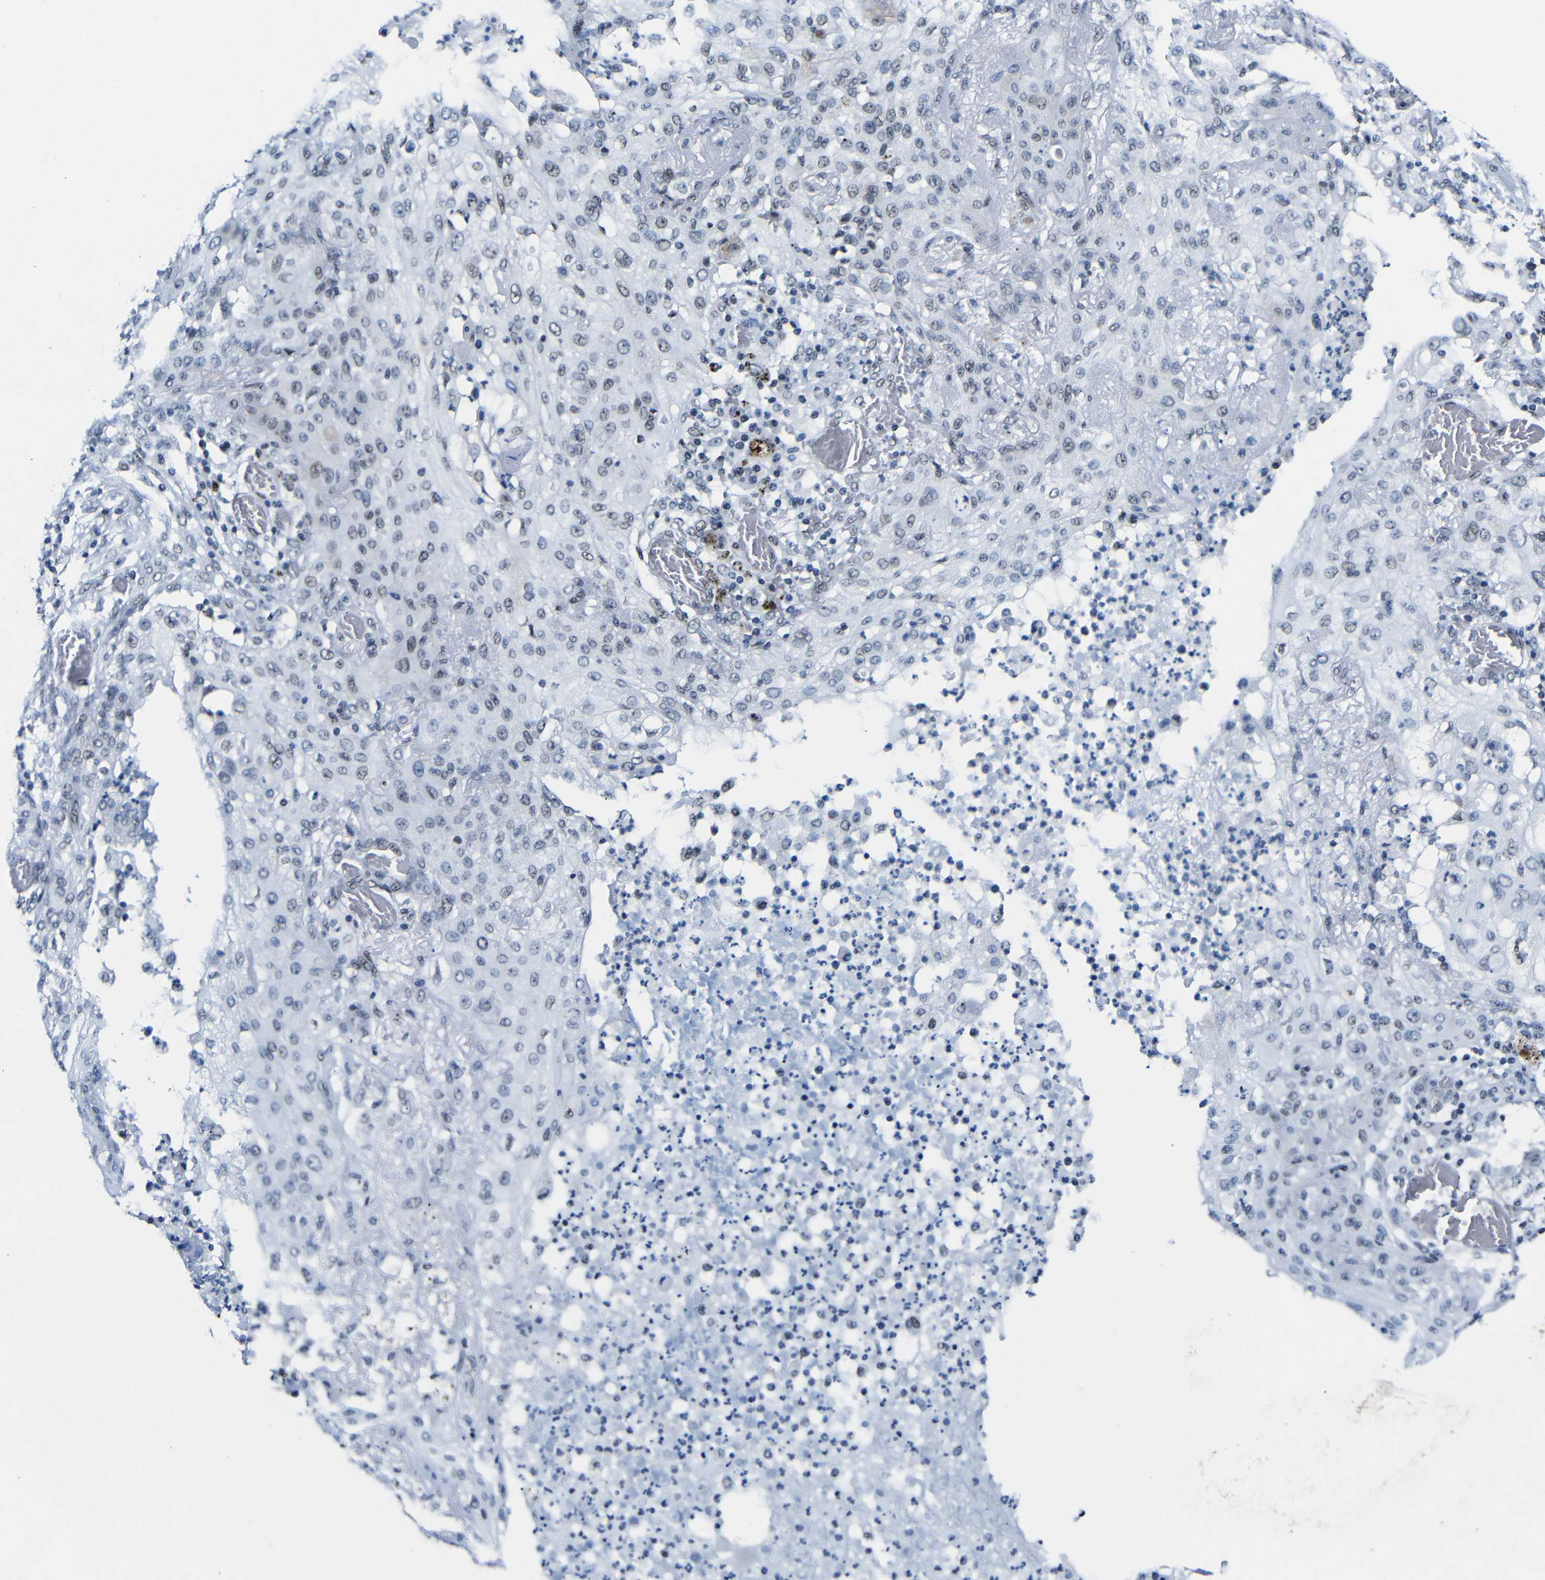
{"staining": {"intensity": "negative", "quantity": "none", "location": "none"}, "tissue": "lung cancer", "cell_type": "Tumor cells", "image_type": "cancer", "snomed": [{"axis": "morphology", "description": "Squamous cell carcinoma, NOS"}, {"axis": "topography", "description": "Lung"}], "caption": "The photomicrograph demonstrates no staining of tumor cells in lung cancer. The staining is performed using DAB (3,3'-diaminobenzidine) brown chromogen with nuclei counter-stained in using hematoxylin.", "gene": "PTBP1", "patient": {"sex": "female", "age": 47}}